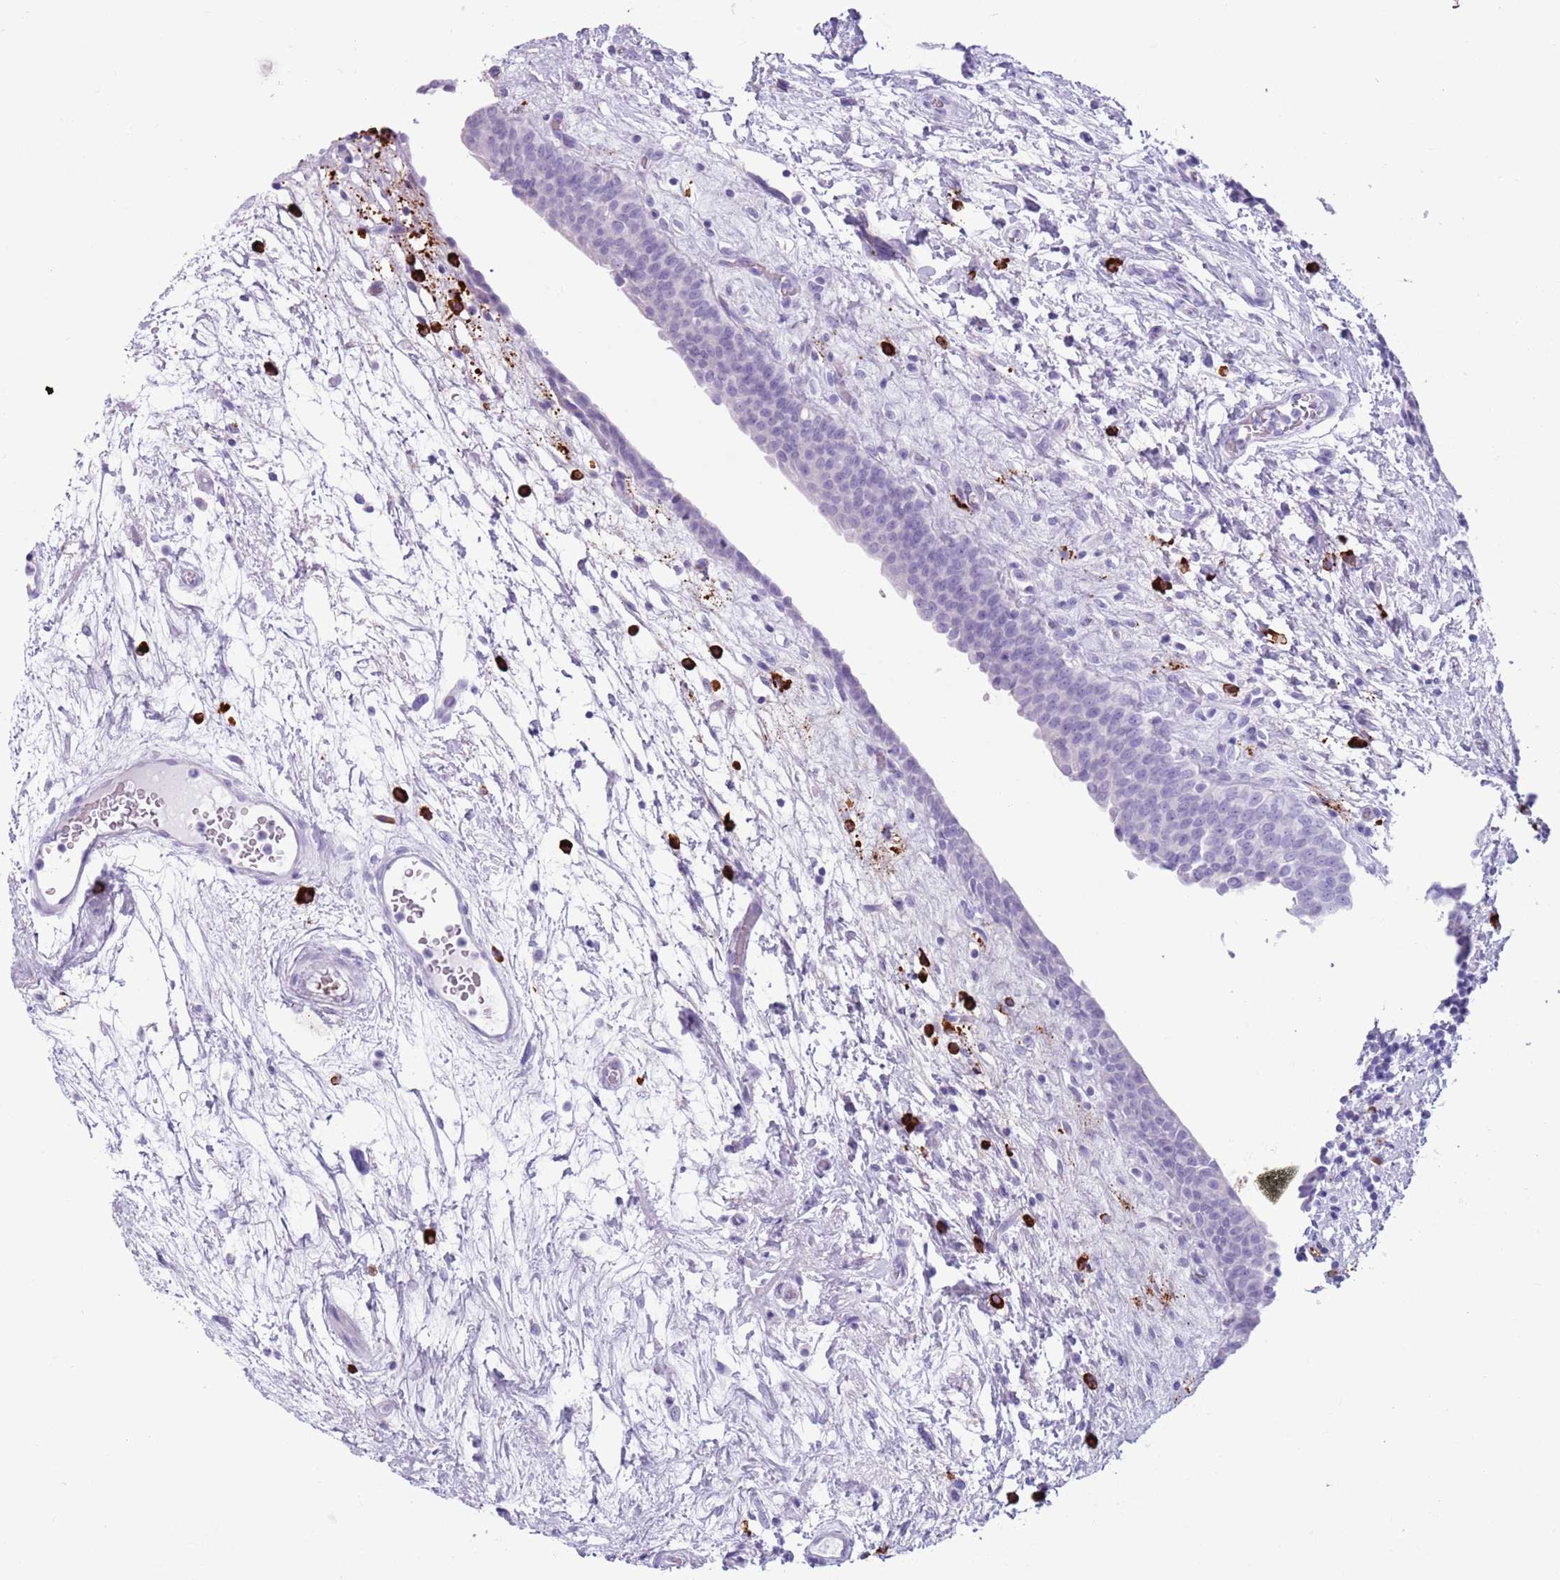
{"staining": {"intensity": "negative", "quantity": "none", "location": "none"}, "tissue": "urinary bladder", "cell_type": "Urothelial cells", "image_type": "normal", "snomed": [{"axis": "morphology", "description": "Normal tissue, NOS"}, {"axis": "topography", "description": "Urinary bladder"}], "caption": "DAB immunohistochemical staining of benign urinary bladder demonstrates no significant expression in urothelial cells. (DAB immunohistochemistry with hematoxylin counter stain).", "gene": "ENSG00000263020", "patient": {"sex": "male", "age": 83}}